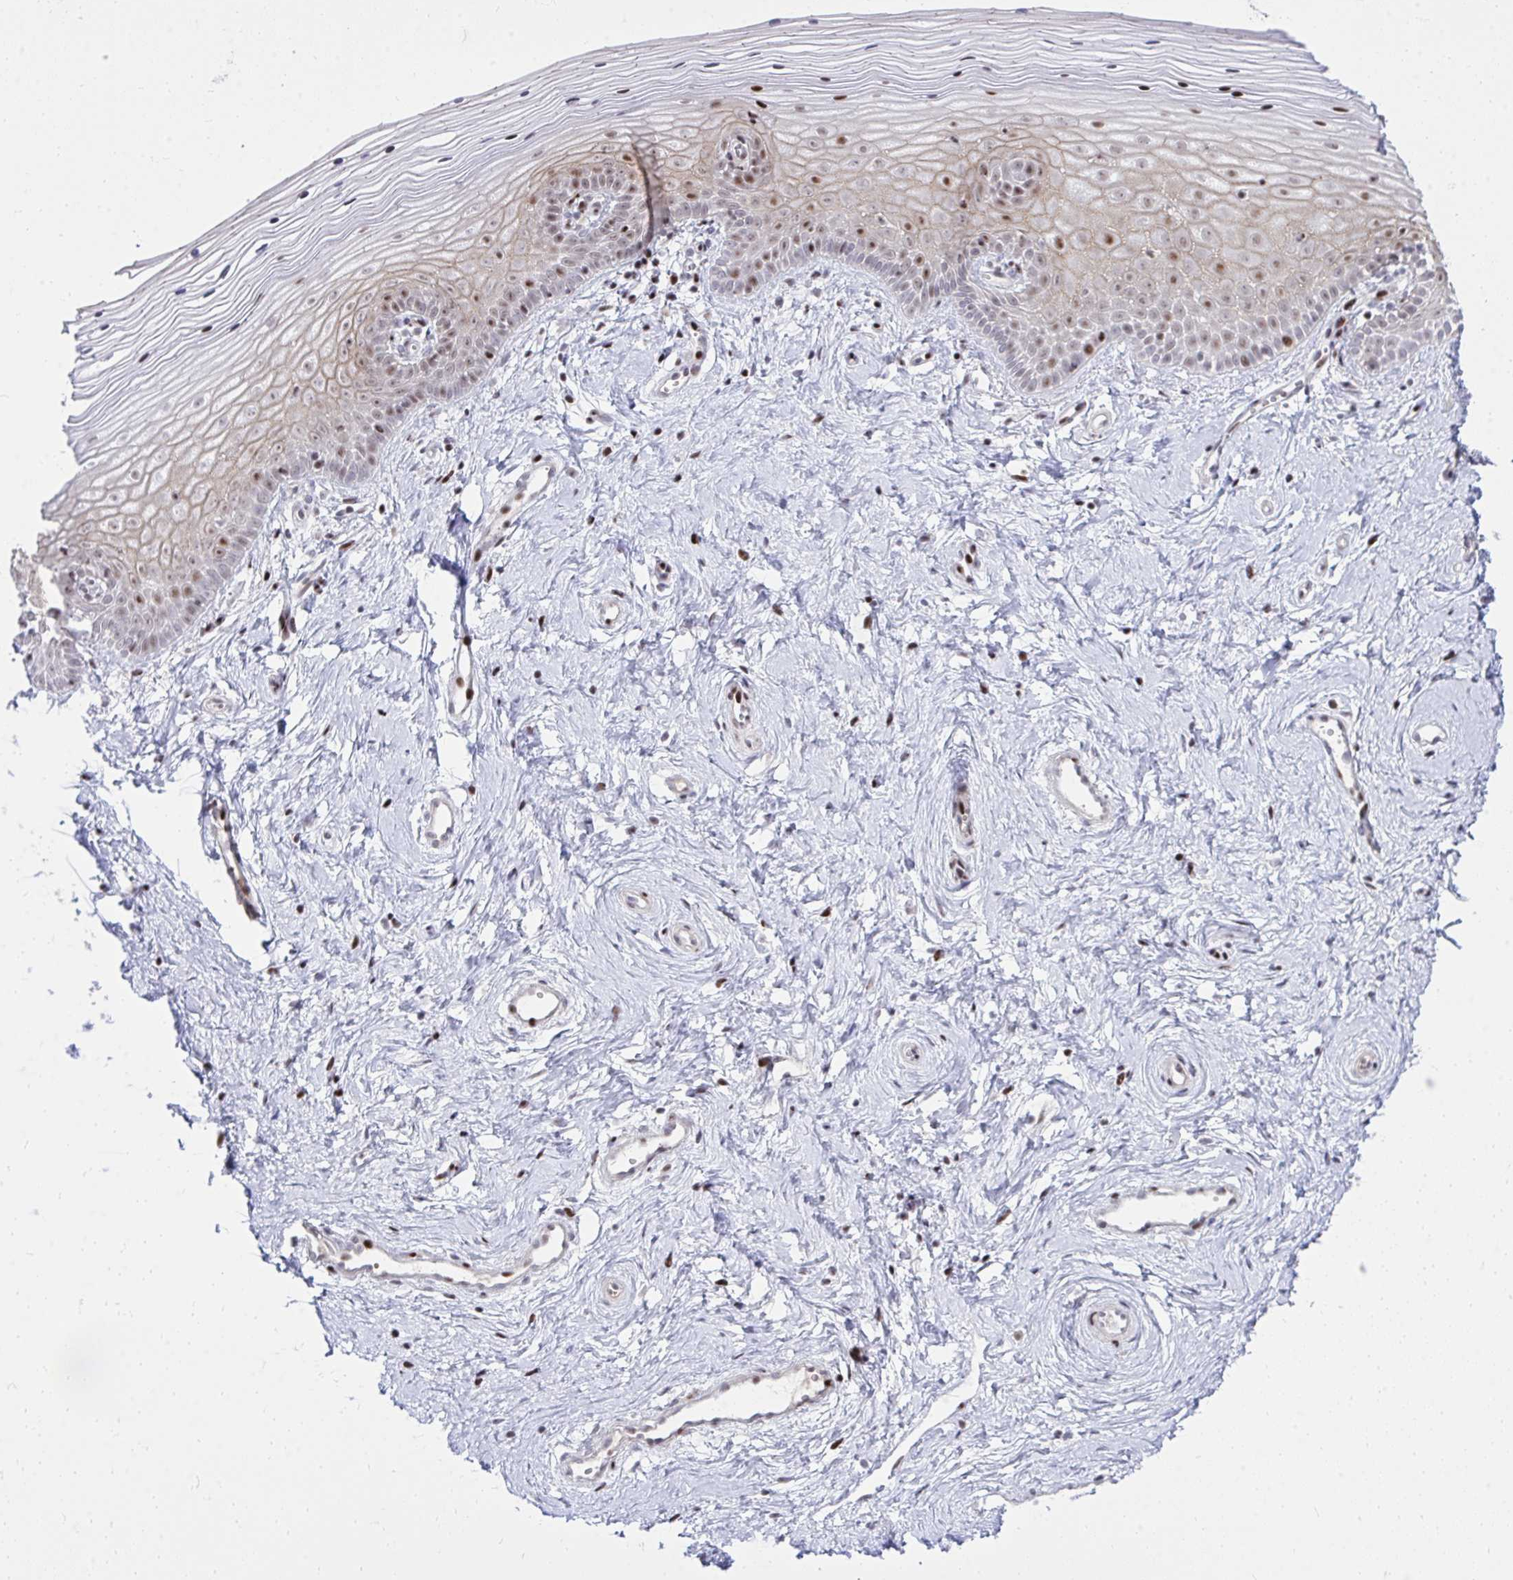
{"staining": {"intensity": "moderate", "quantity": "25%-75%", "location": "nuclear"}, "tissue": "vagina", "cell_type": "Squamous epithelial cells", "image_type": "normal", "snomed": [{"axis": "morphology", "description": "Normal tissue, NOS"}, {"axis": "topography", "description": "Vagina"}], "caption": "A medium amount of moderate nuclear expression is identified in approximately 25%-75% of squamous epithelial cells in benign vagina.", "gene": "C14orf39", "patient": {"sex": "female", "age": 38}}